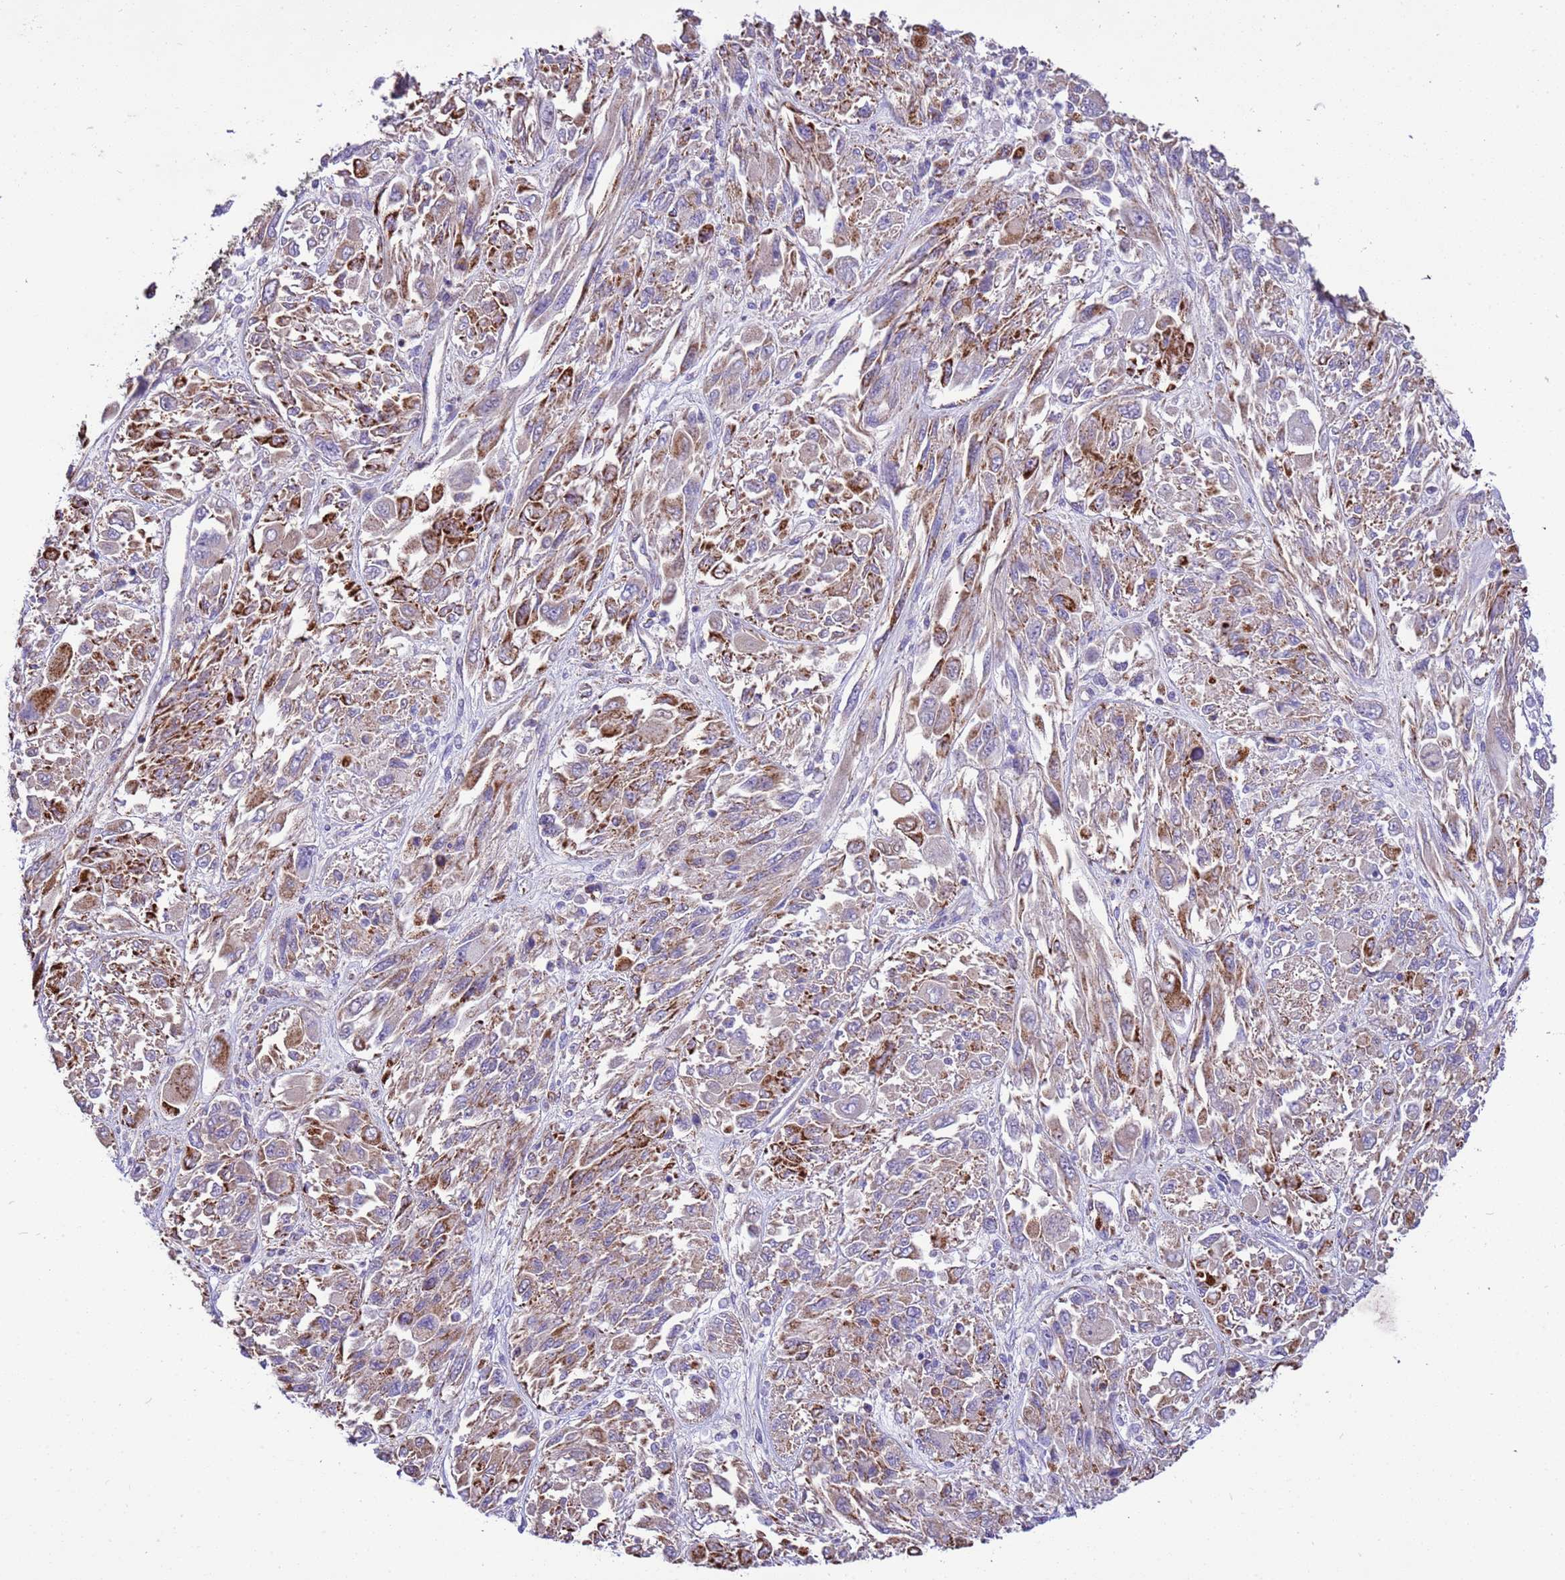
{"staining": {"intensity": "moderate", "quantity": ">75%", "location": "cytoplasmic/membranous"}, "tissue": "melanoma", "cell_type": "Tumor cells", "image_type": "cancer", "snomed": [{"axis": "morphology", "description": "Malignant melanoma, NOS"}, {"axis": "topography", "description": "Skin"}], "caption": "Melanoma stained for a protein demonstrates moderate cytoplasmic/membranous positivity in tumor cells. The protein of interest is shown in brown color, while the nuclei are stained blue.", "gene": "RNF165", "patient": {"sex": "female", "age": 91}}